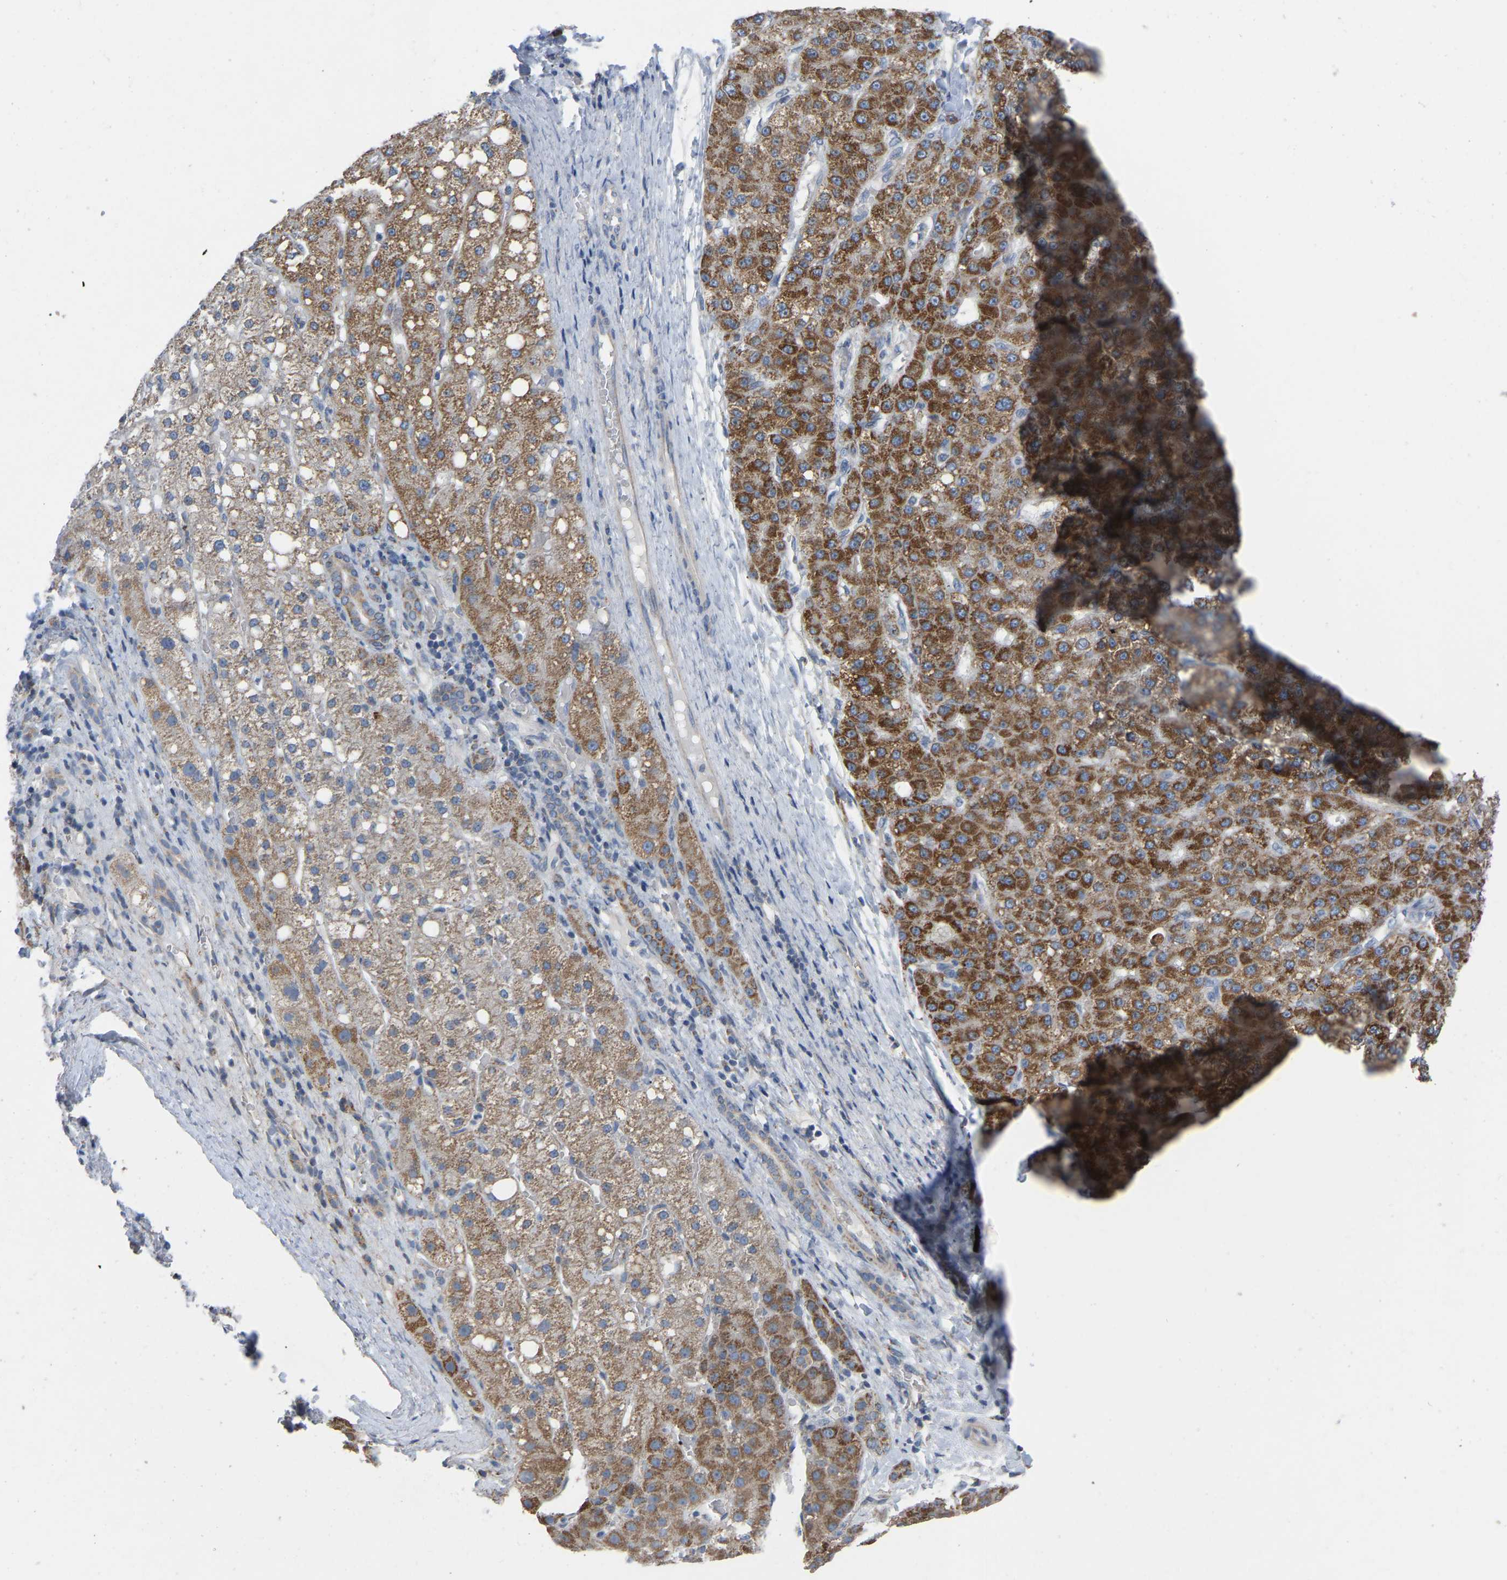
{"staining": {"intensity": "strong", "quantity": ">75%", "location": "cytoplasmic/membranous"}, "tissue": "liver cancer", "cell_type": "Tumor cells", "image_type": "cancer", "snomed": [{"axis": "morphology", "description": "Carcinoma, Hepatocellular, NOS"}, {"axis": "topography", "description": "Liver"}], "caption": "Liver cancer (hepatocellular carcinoma) was stained to show a protein in brown. There is high levels of strong cytoplasmic/membranous staining in about >75% of tumor cells. Nuclei are stained in blue.", "gene": "BCL10", "patient": {"sex": "male", "age": 67}}